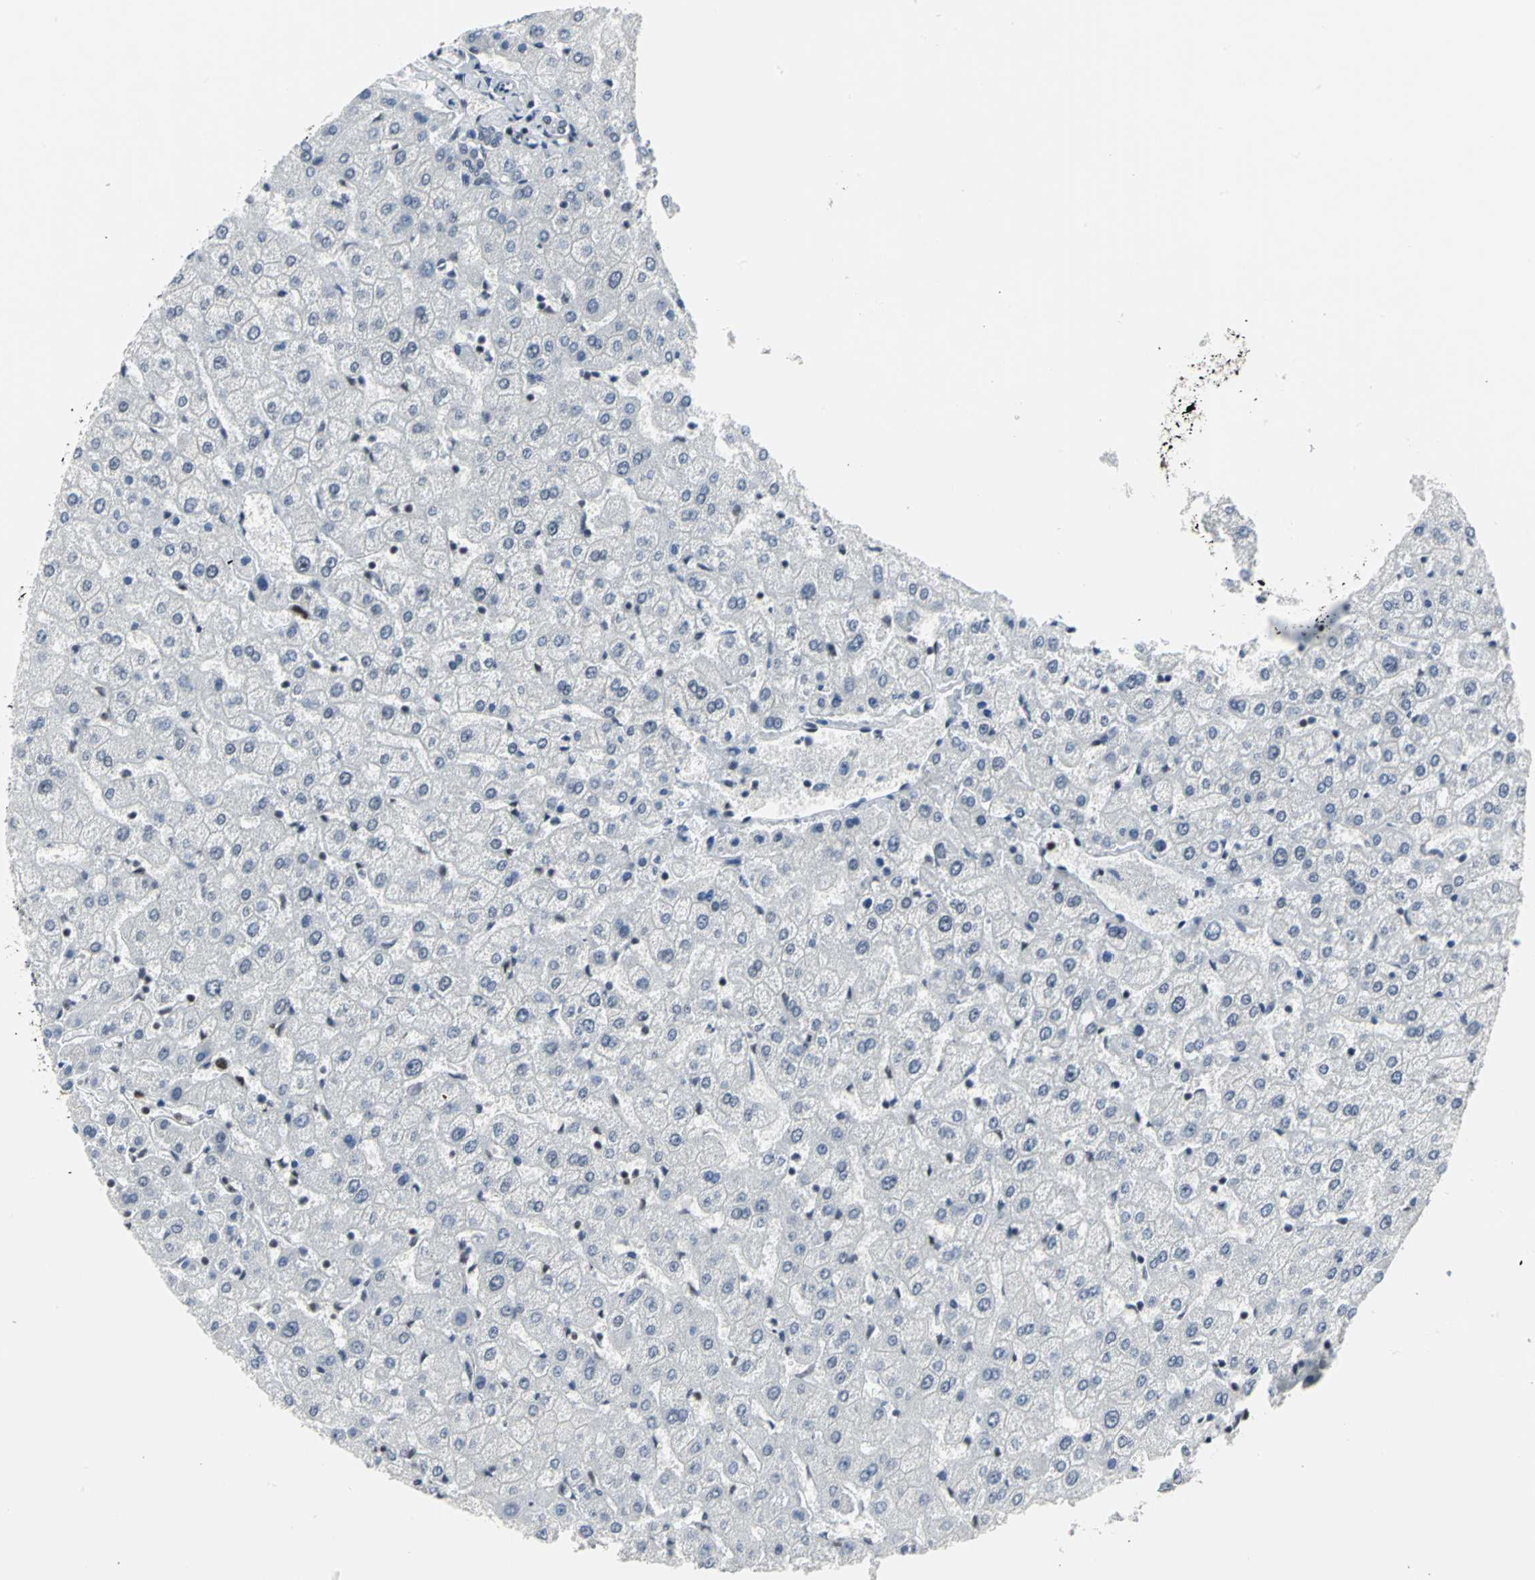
{"staining": {"intensity": "negative", "quantity": "none", "location": "none"}, "tissue": "liver", "cell_type": "Cholangiocytes", "image_type": "normal", "snomed": [{"axis": "morphology", "description": "Normal tissue, NOS"}, {"axis": "morphology", "description": "Fibrosis, NOS"}, {"axis": "topography", "description": "Liver"}], "caption": "This is a photomicrograph of immunohistochemistry staining of normal liver, which shows no positivity in cholangiocytes.", "gene": "HNRNPD", "patient": {"sex": "female", "age": 29}}